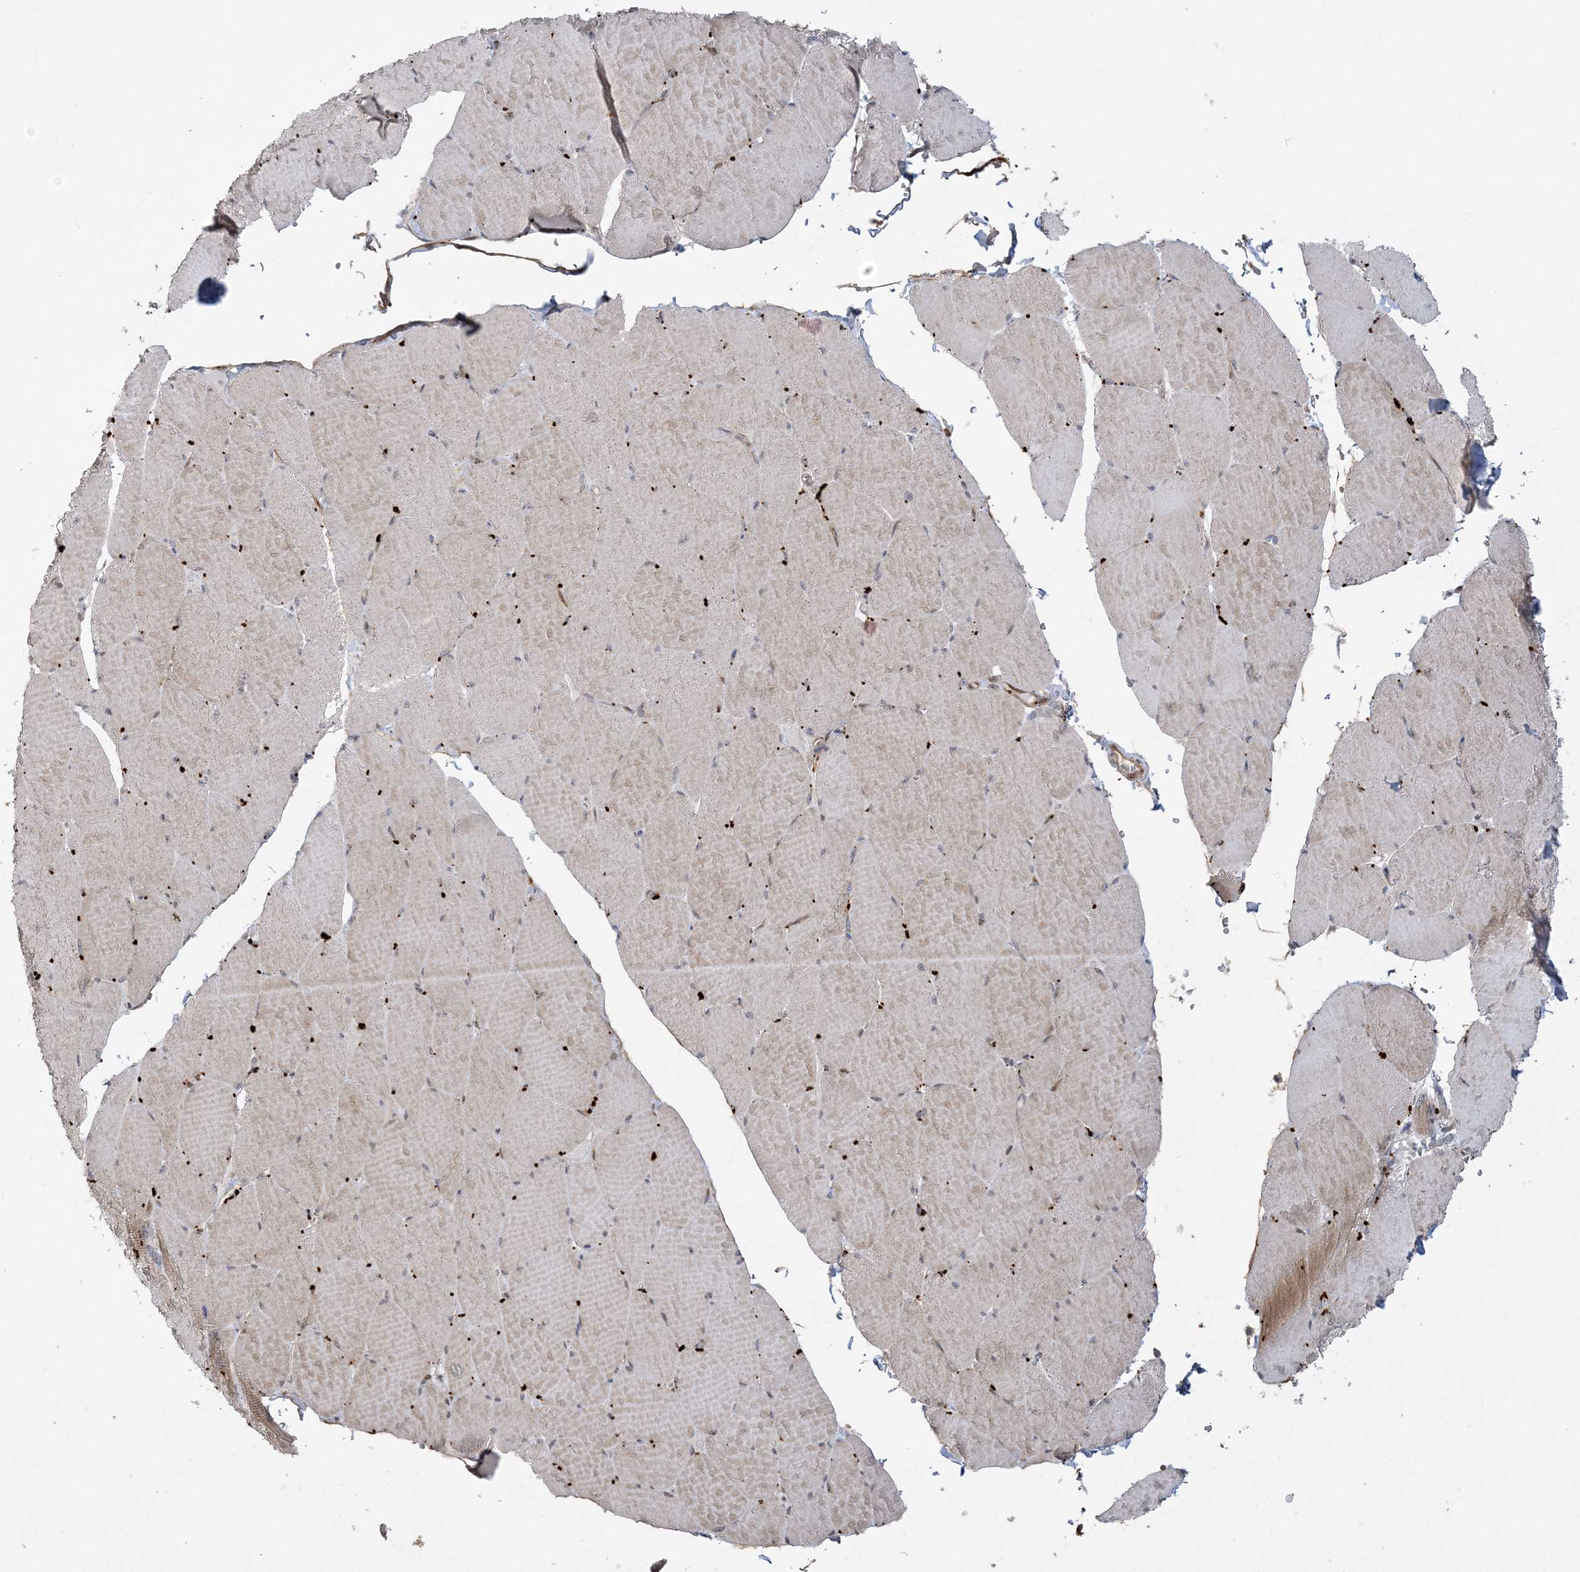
{"staining": {"intensity": "moderate", "quantity": "25%-75%", "location": "cytoplasmic/membranous"}, "tissue": "skeletal muscle", "cell_type": "Myocytes", "image_type": "normal", "snomed": [{"axis": "morphology", "description": "Normal tissue, NOS"}, {"axis": "topography", "description": "Skeletal muscle"}, {"axis": "topography", "description": "Head-Neck"}], "caption": "The immunohistochemical stain labels moderate cytoplasmic/membranous positivity in myocytes of unremarkable skeletal muscle. (brown staining indicates protein expression, while blue staining denotes nuclei).", "gene": "INPP1", "patient": {"sex": "male", "age": 66}}